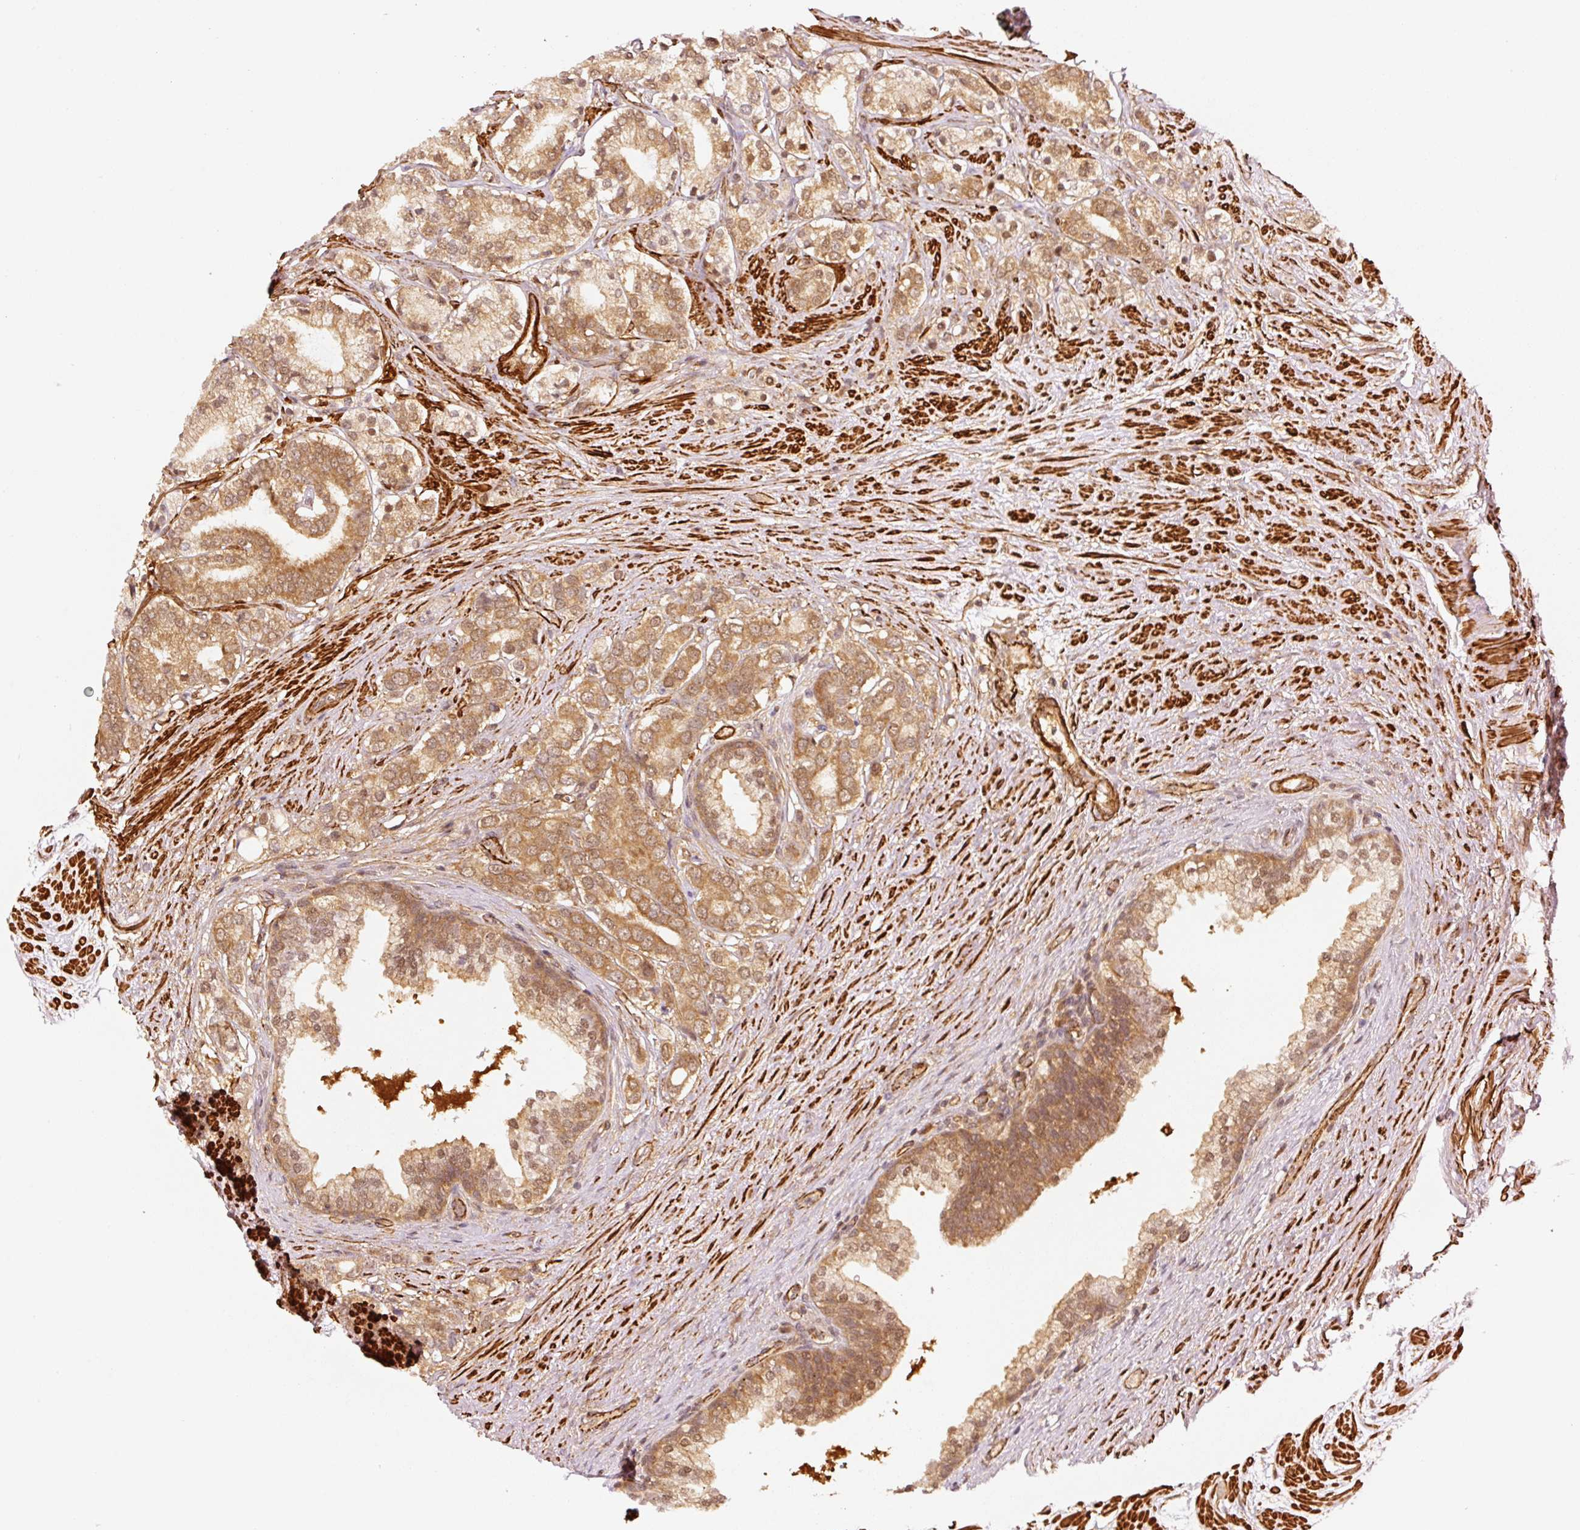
{"staining": {"intensity": "moderate", "quantity": ">75%", "location": "cytoplasmic/membranous,nuclear"}, "tissue": "prostate cancer", "cell_type": "Tumor cells", "image_type": "cancer", "snomed": [{"axis": "morphology", "description": "Adenocarcinoma, High grade"}, {"axis": "topography", "description": "Prostate"}], "caption": "Immunohistochemical staining of prostate adenocarcinoma (high-grade) shows medium levels of moderate cytoplasmic/membranous and nuclear positivity in approximately >75% of tumor cells.", "gene": "PSMD1", "patient": {"sex": "male", "age": 58}}